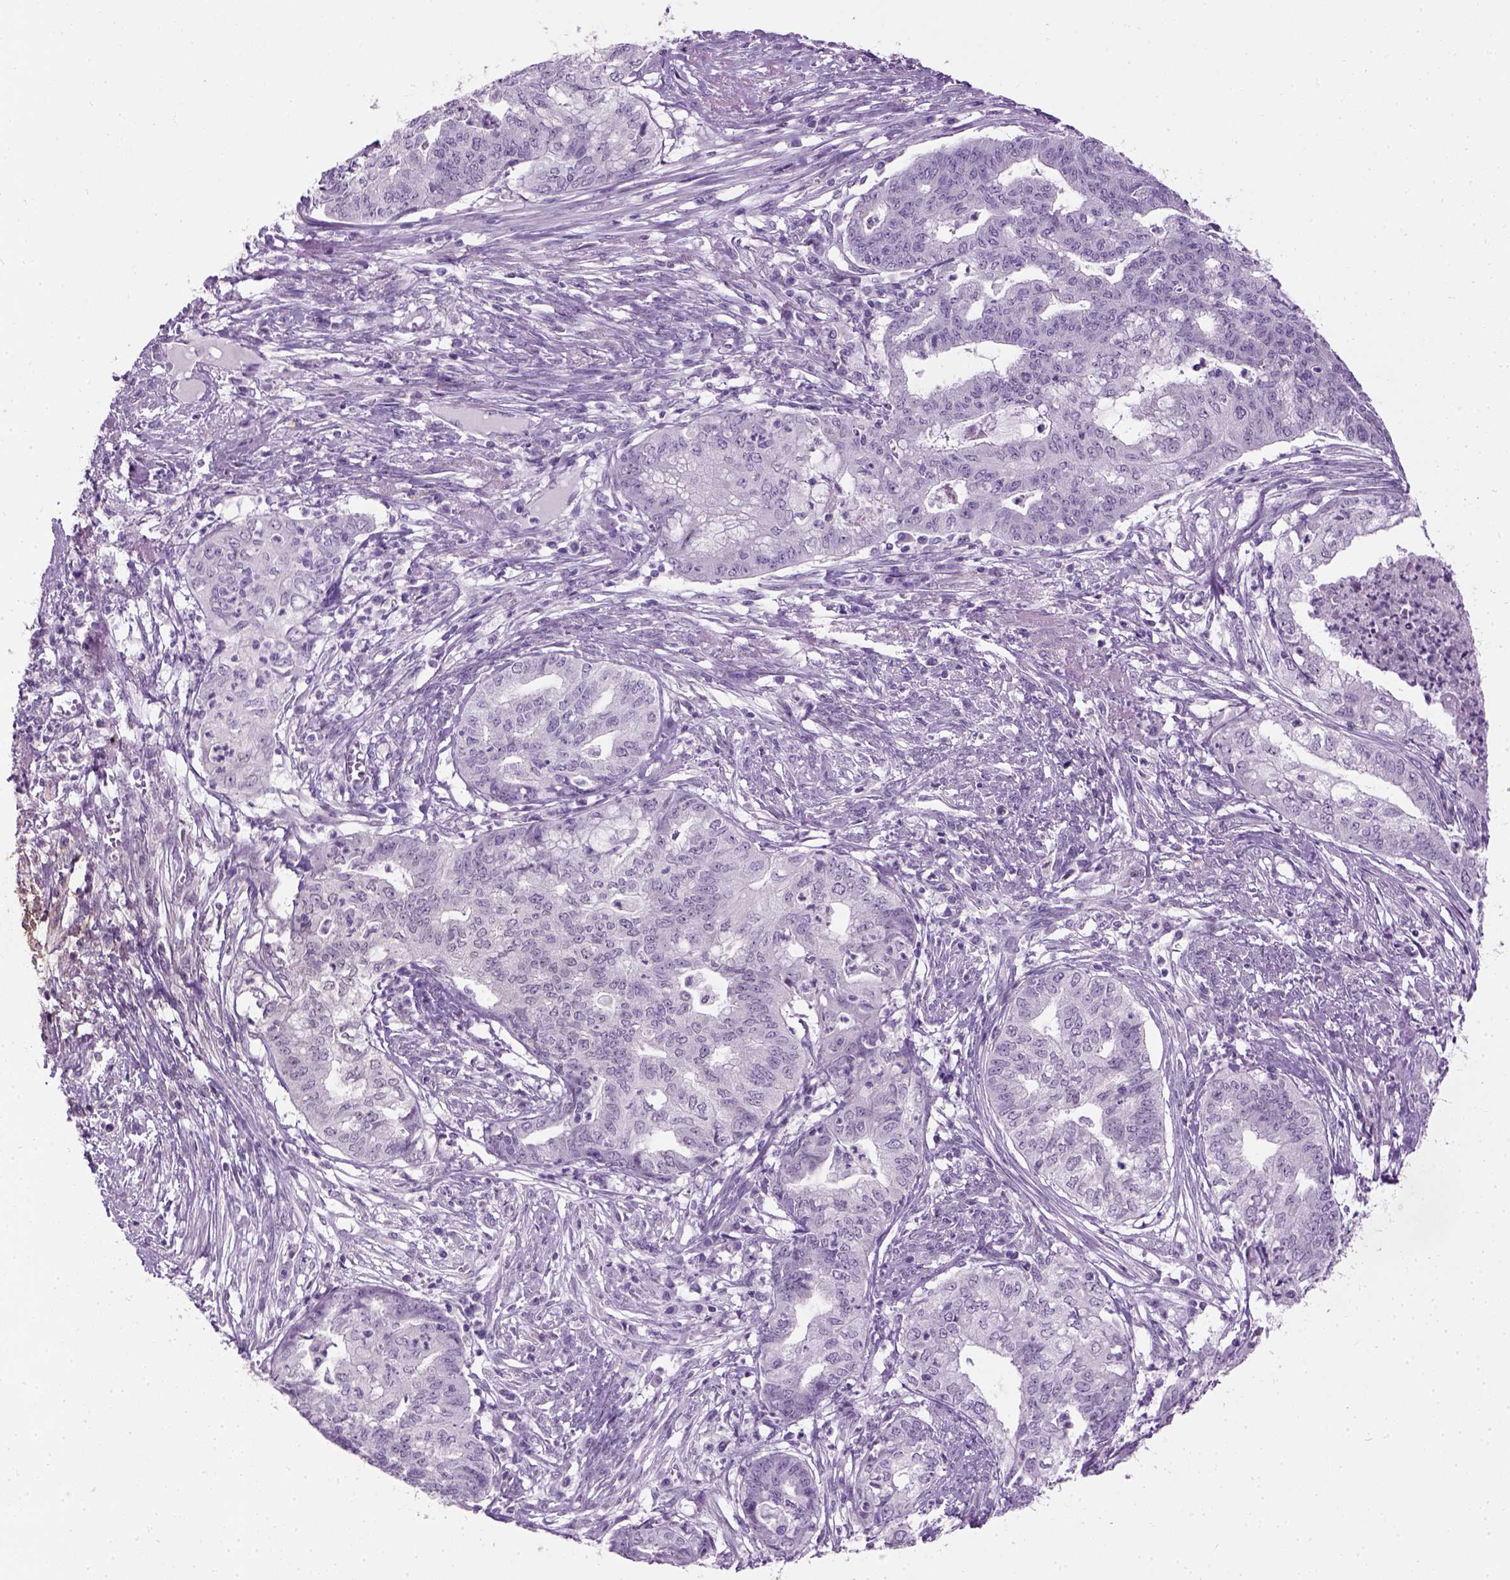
{"staining": {"intensity": "negative", "quantity": "none", "location": "none"}, "tissue": "endometrial cancer", "cell_type": "Tumor cells", "image_type": "cancer", "snomed": [{"axis": "morphology", "description": "Adenocarcinoma, NOS"}, {"axis": "topography", "description": "Endometrium"}], "caption": "Immunohistochemical staining of human adenocarcinoma (endometrial) demonstrates no significant staining in tumor cells.", "gene": "GABRB2", "patient": {"sex": "female", "age": 79}}